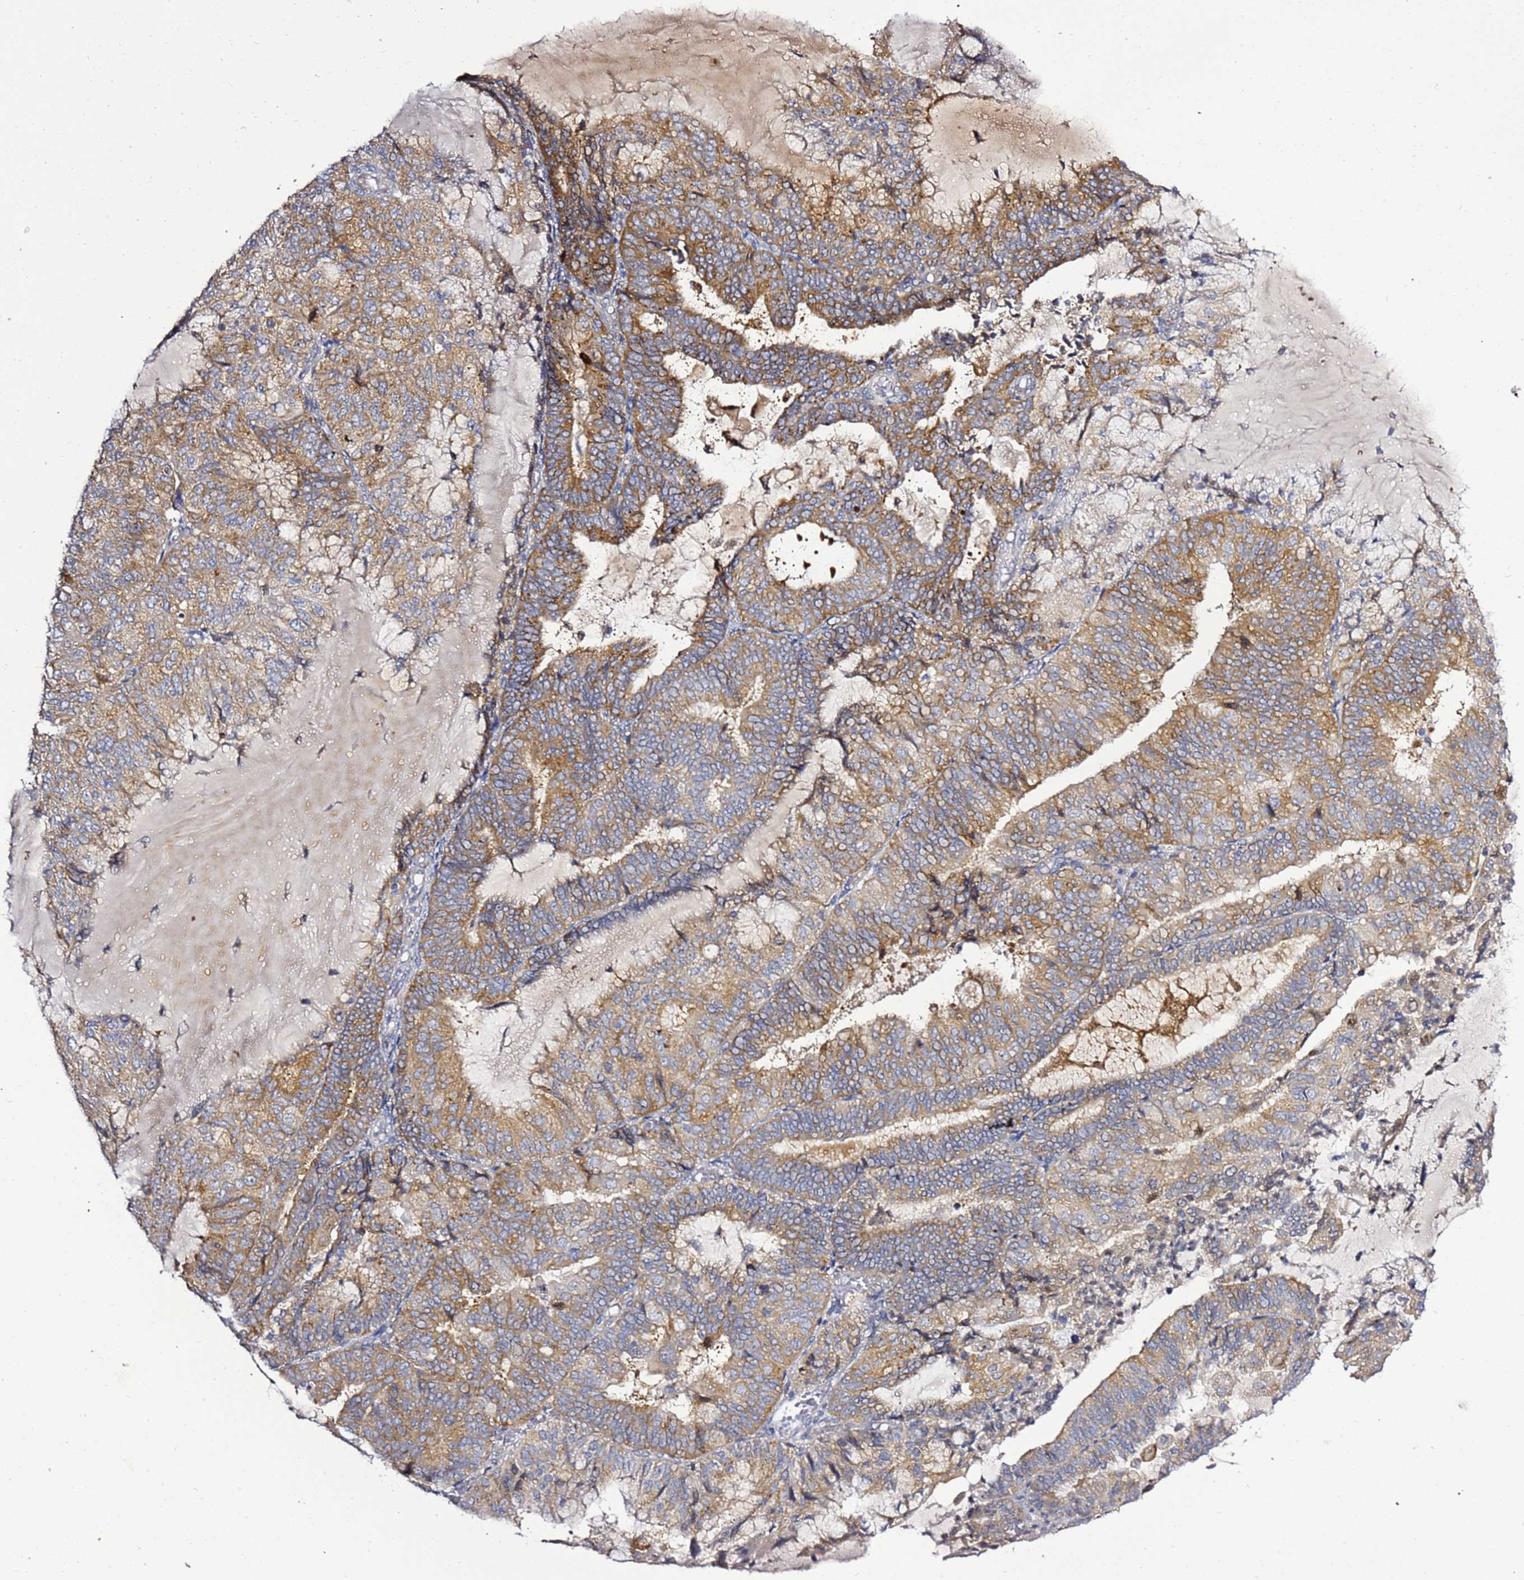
{"staining": {"intensity": "moderate", "quantity": ">75%", "location": "cytoplasmic/membranous"}, "tissue": "endometrial cancer", "cell_type": "Tumor cells", "image_type": "cancer", "snomed": [{"axis": "morphology", "description": "Adenocarcinoma, NOS"}, {"axis": "topography", "description": "Endometrium"}], "caption": "Human endometrial cancer stained for a protein (brown) exhibits moderate cytoplasmic/membranous positive positivity in about >75% of tumor cells.", "gene": "NOL8", "patient": {"sex": "female", "age": 81}}